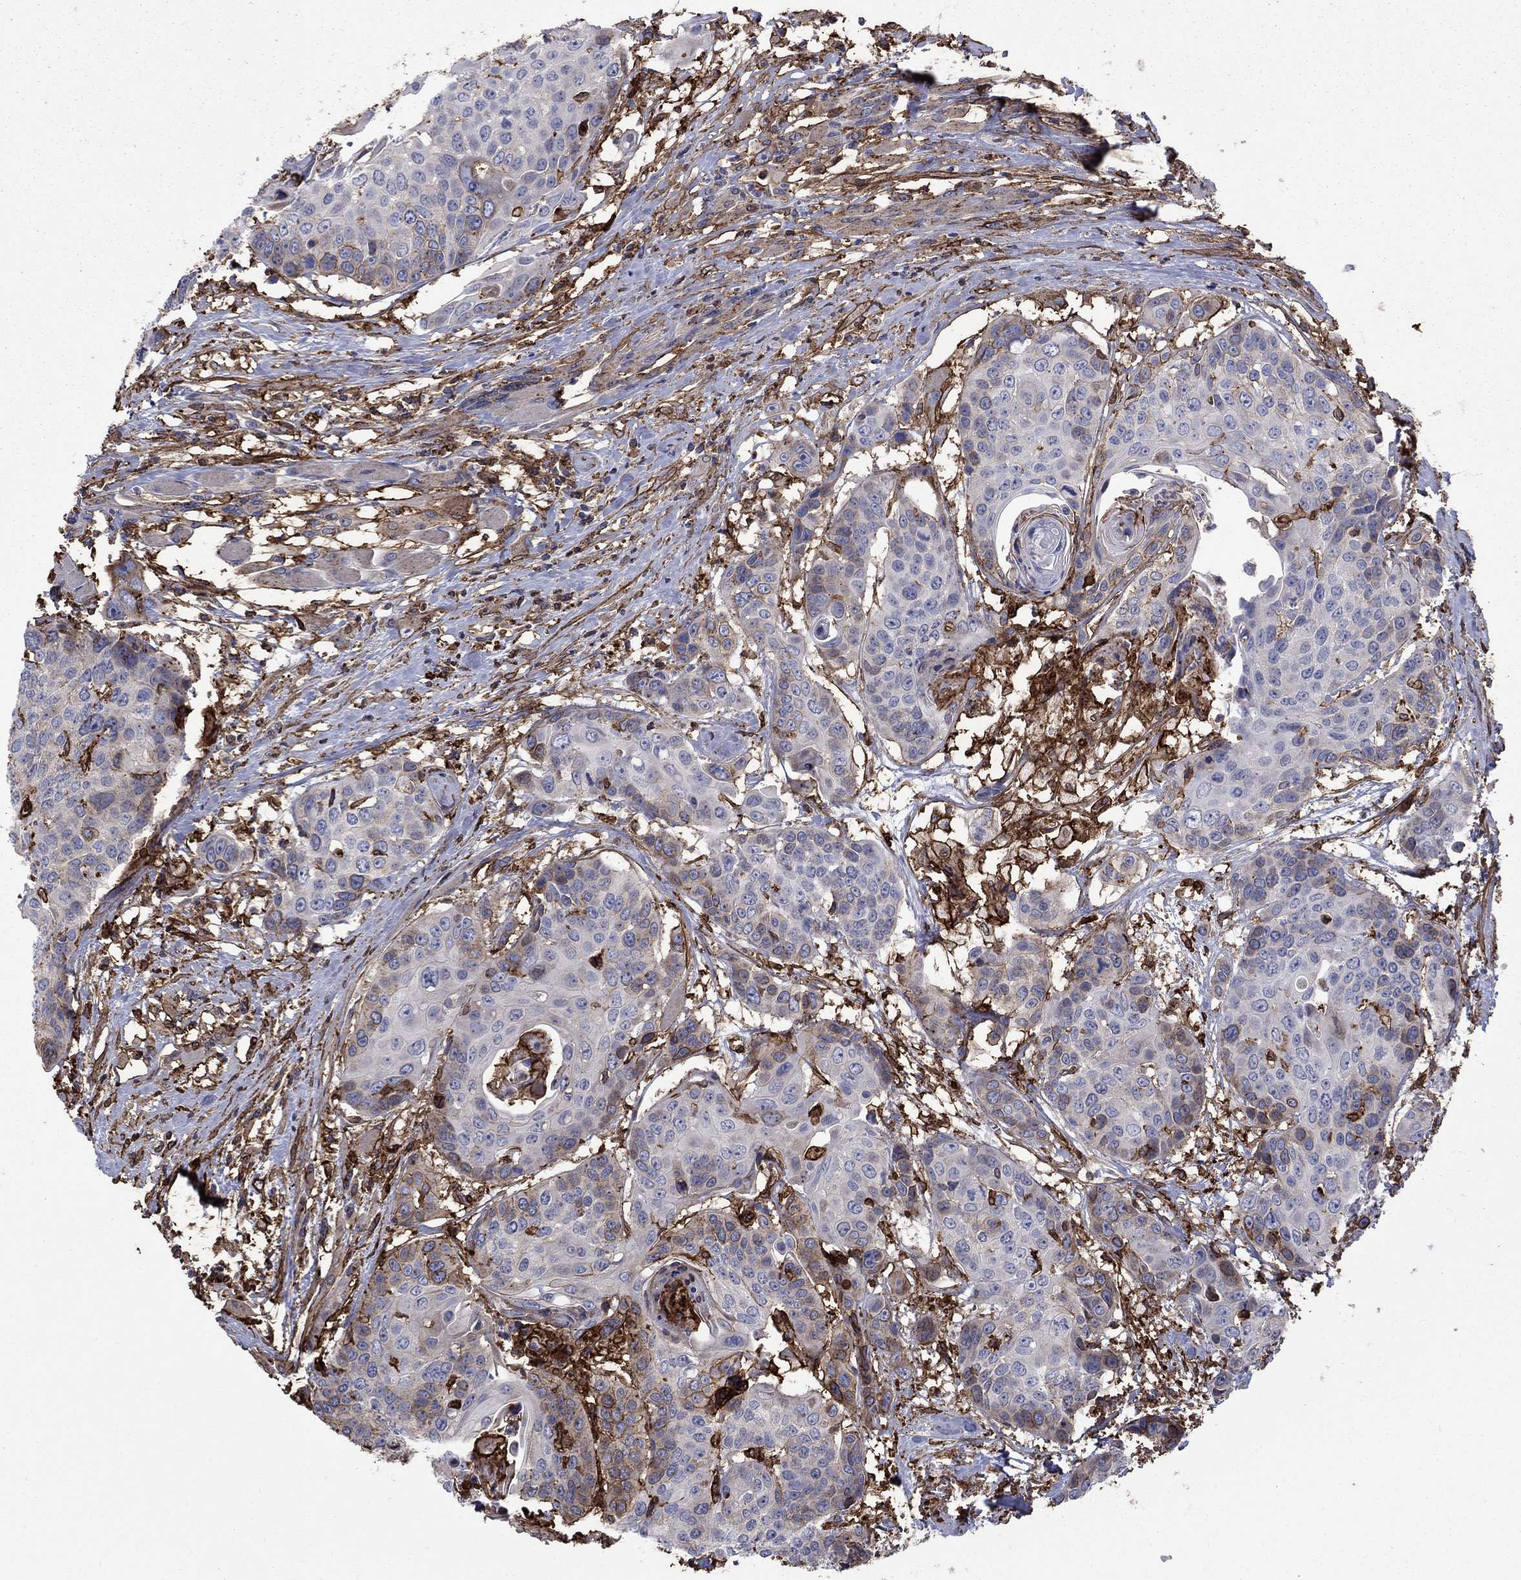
{"staining": {"intensity": "moderate", "quantity": "<25%", "location": "cytoplasmic/membranous"}, "tissue": "head and neck cancer", "cell_type": "Tumor cells", "image_type": "cancer", "snomed": [{"axis": "morphology", "description": "Squamous cell carcinoma, NOS"}, {"axis": "topography", "description": "Oral tissue"}, {"axis": "topography", "description": "Head-Neck"}], "caption": "About <25% of tumor cells in head and neck cancer exhibit moderate cytoplasmic/membranous protein expression as visualized by brown immunohistochemical staining.", "gene": "PLAU", "patient": {"sex": "male", "age": 56}}